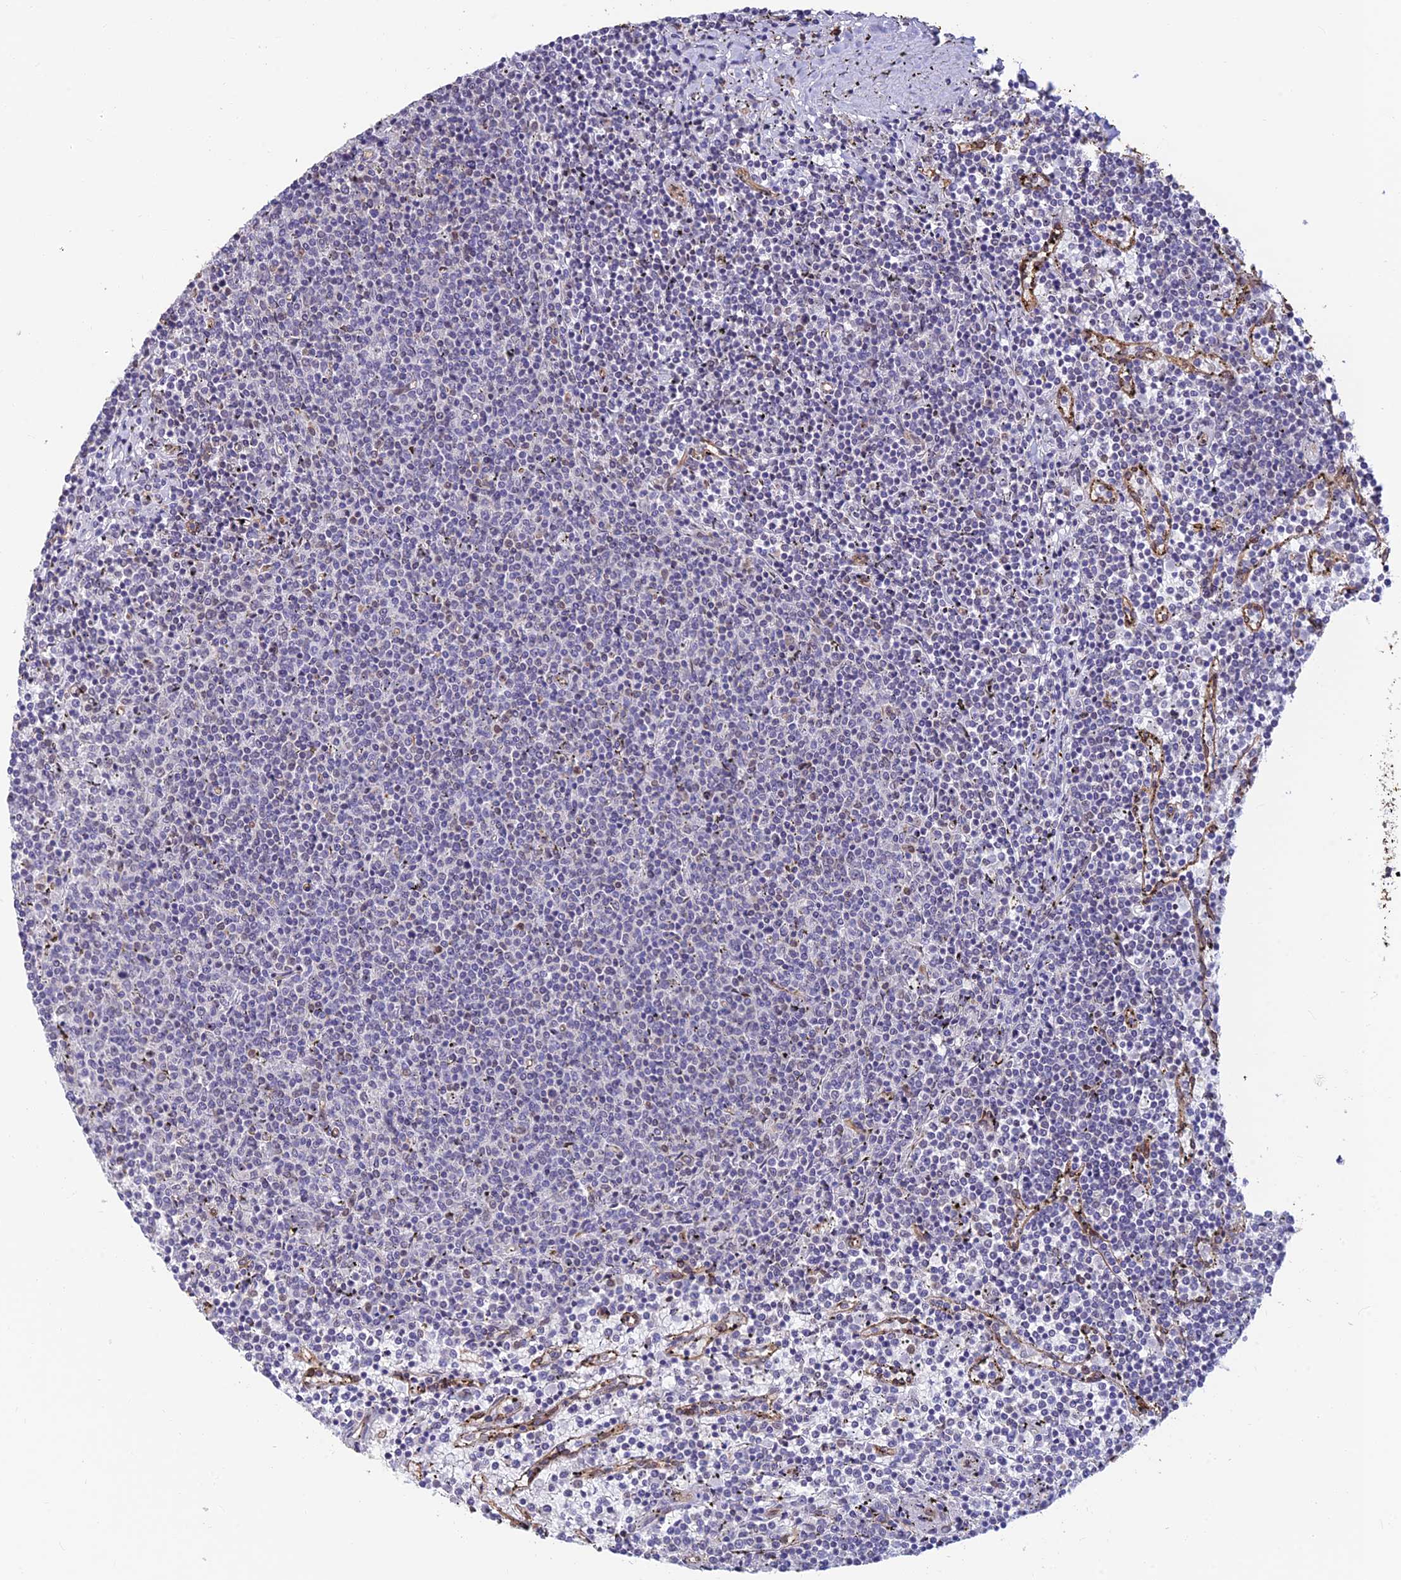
{"staining": {"intensity": "negative", "quantity": "none", "location": "none"}, "tissue": "lymphoma", "cell_type": "Tumor cells", "image_type": "cancer", "snomed": [{"axis": "morphology", "description": "Malignant lymphoma, non-Hodgkin's type, Low grade"}, {"axis": "topography", "description": "Spleen"}], "caption": "A high-resolution photomicrograph shows immunohistochemistry (IHC) staining of malignant lymphoma, non-Hodgkin's type (low-grade), which reveals no significant expression in tumor cells.", "gene": "ALDH1L2", "patient": {"sex": "female", "age": 50}}